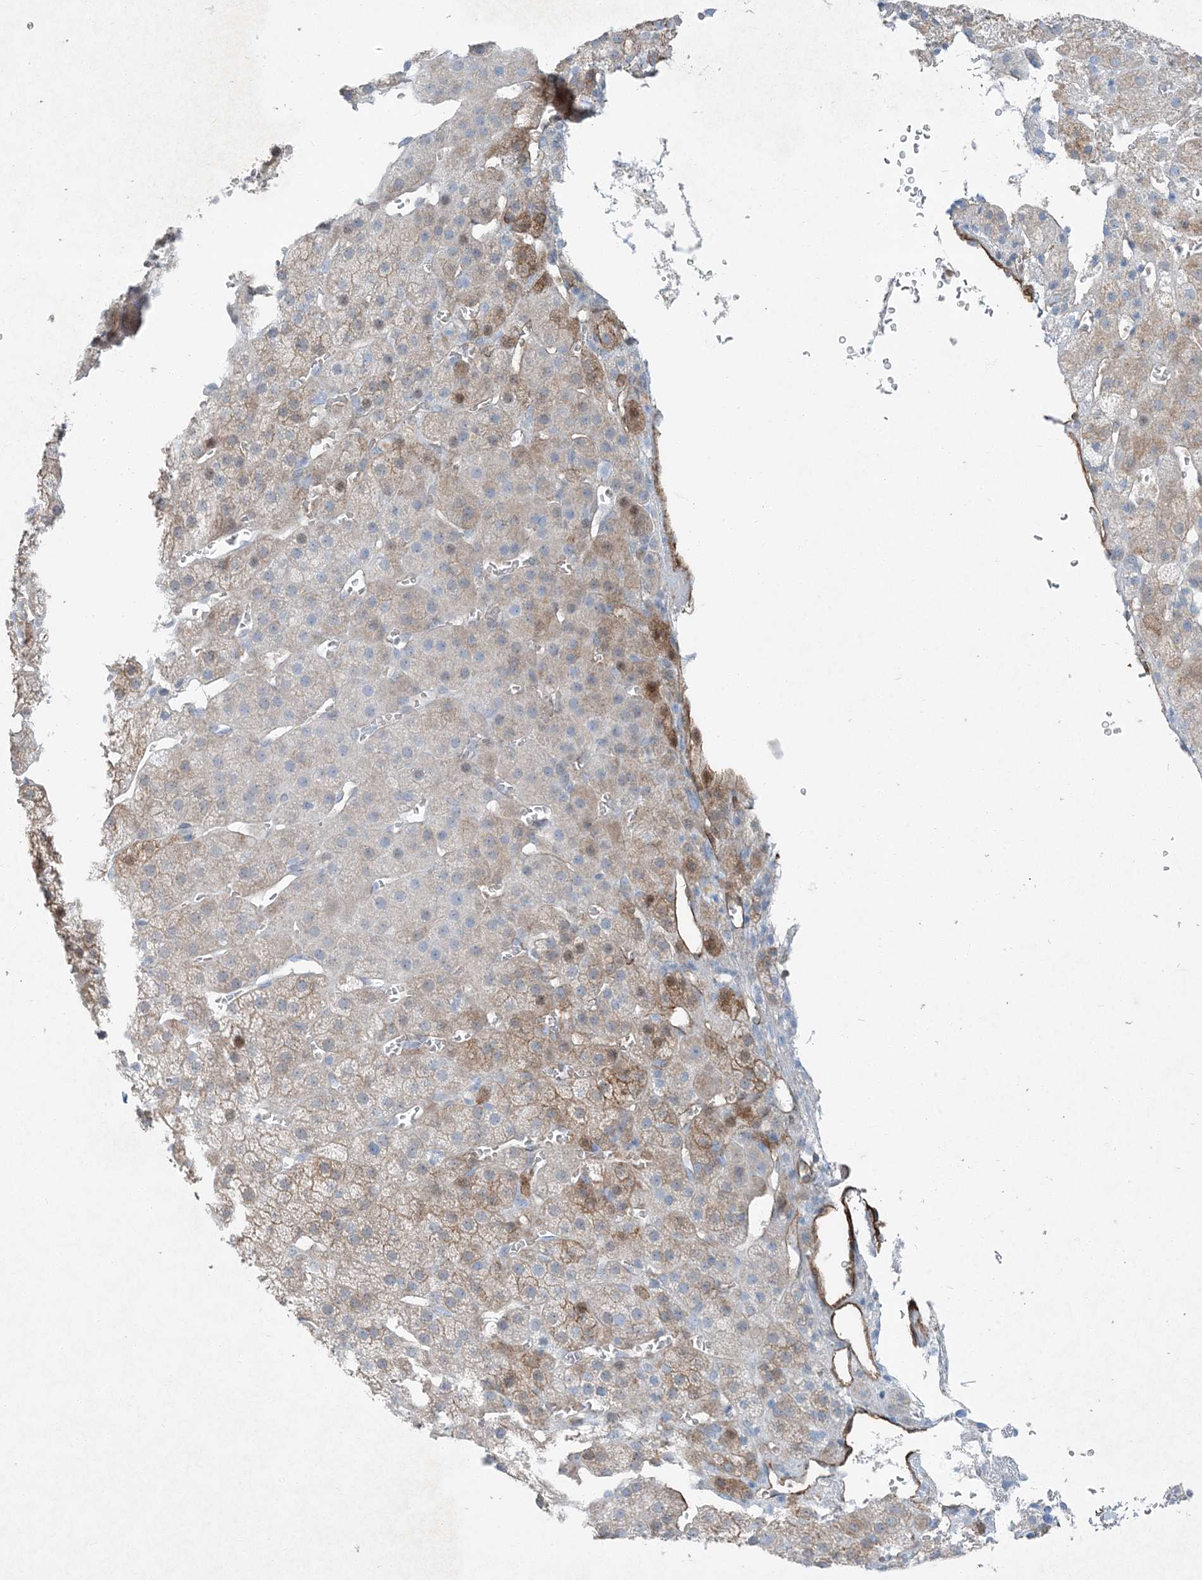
{"staining": {"intensity": "moderate", "quantity": ">75%", "location": "cytoplasmic/membranous,nuclear"}, "tissue": "adrenal gland", "cell_type": "Glandular cells", "image_type": "normal", "snomed": [{"axis": "morphology", "description": "Normal tissue, NOS"}, {"axis": "topography", "description": "Adrenal gland"}], "caption": "Immunohistochemical staining of unremarkable adrenal gland shows moderate cytoplasmic/membranous,nuclear protein positivity in approximately >75% of glandular cells. The protein is shown in brown color, while the nuclei are stained blue.", "gene": "PGM5", "patient": {"sex": "female", "age": 57}}